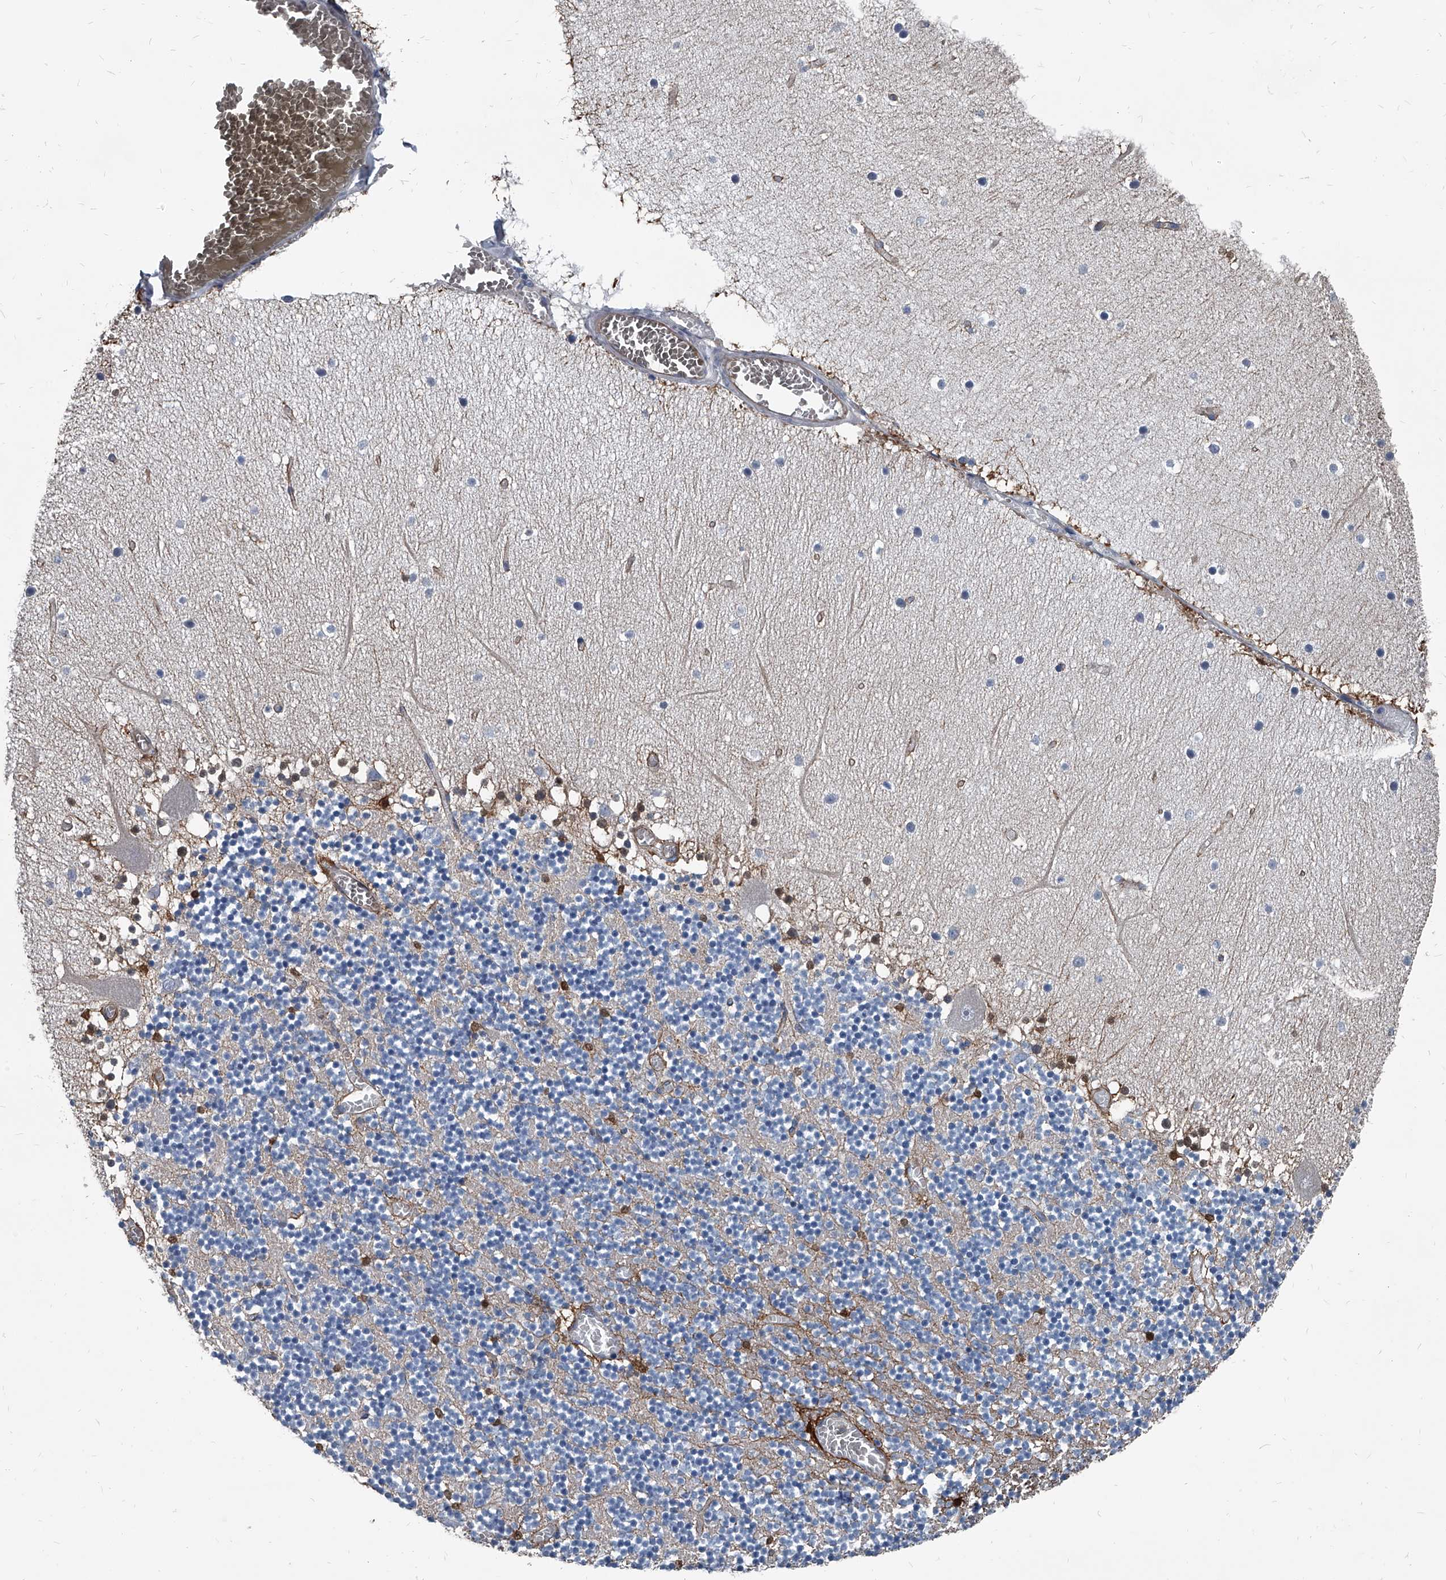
{"staining": {"intensity": "weak", "quantity": "<25%", "location": "cytoplasmic/membranous"}, "tissue": "cerebellum", "cell_type": "Cells in granular layer", "image_type": "normal", "snomed": [{"axis": "morphology", "description": "Normal tissue, NOS"}, {"axis": "topography", "description": "Cerebellum"}], "caption": "High magnification brightfield microscopy of benign cerebellum stained with DAB (3,3'-diaminobenzidine) (brown) and counterstained with hematoxylin (blue): cells in granular layer show no significant positivity. The staining is performed using DAB brown chromogen with nuclei counter-stained in using hematoxylin.", "gene": "PLEC", "patient": {"sex": "female", "age": 28}}